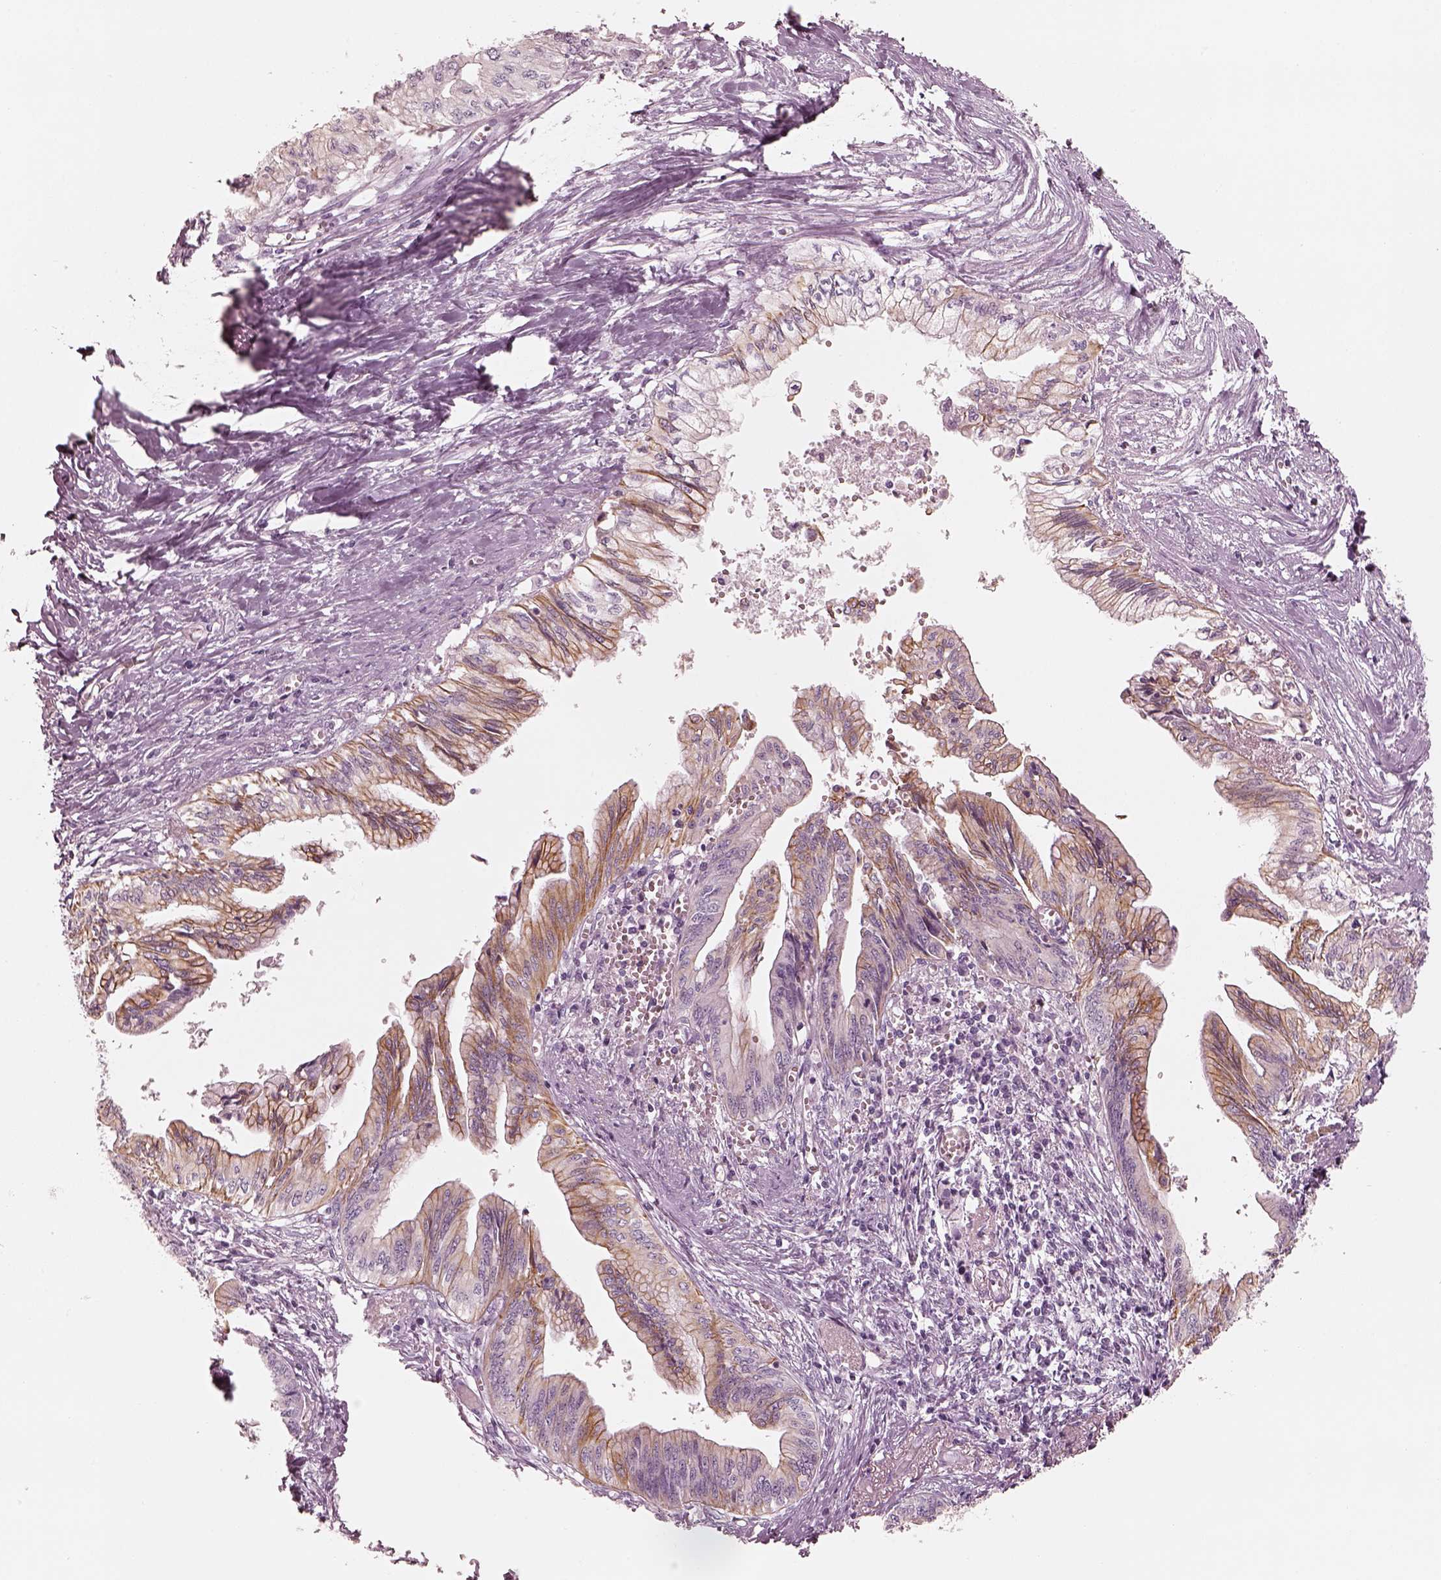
{"staining": {"intensity": "moderate", "quantity": "25%-75%", "location": "cytoplasmic/membranous"}, "tissue": "pancreatic cancer", "cell_type": "Tumor cells", "image_type": "cancer", "snomed": [{"axis": "morphology", "description": "Adenocarcinoma, NOS"}, {"axis": "topography", "description": "Pancreas"}], "caption": "This is an image of immunohistochemistry staining of pancreatic adenocarcinoma, which shows moderate staining in the cytoplasmic/membranous of tumor cells.", "gene": "PON3", "patient": {"sex": "female", "age": 61}}